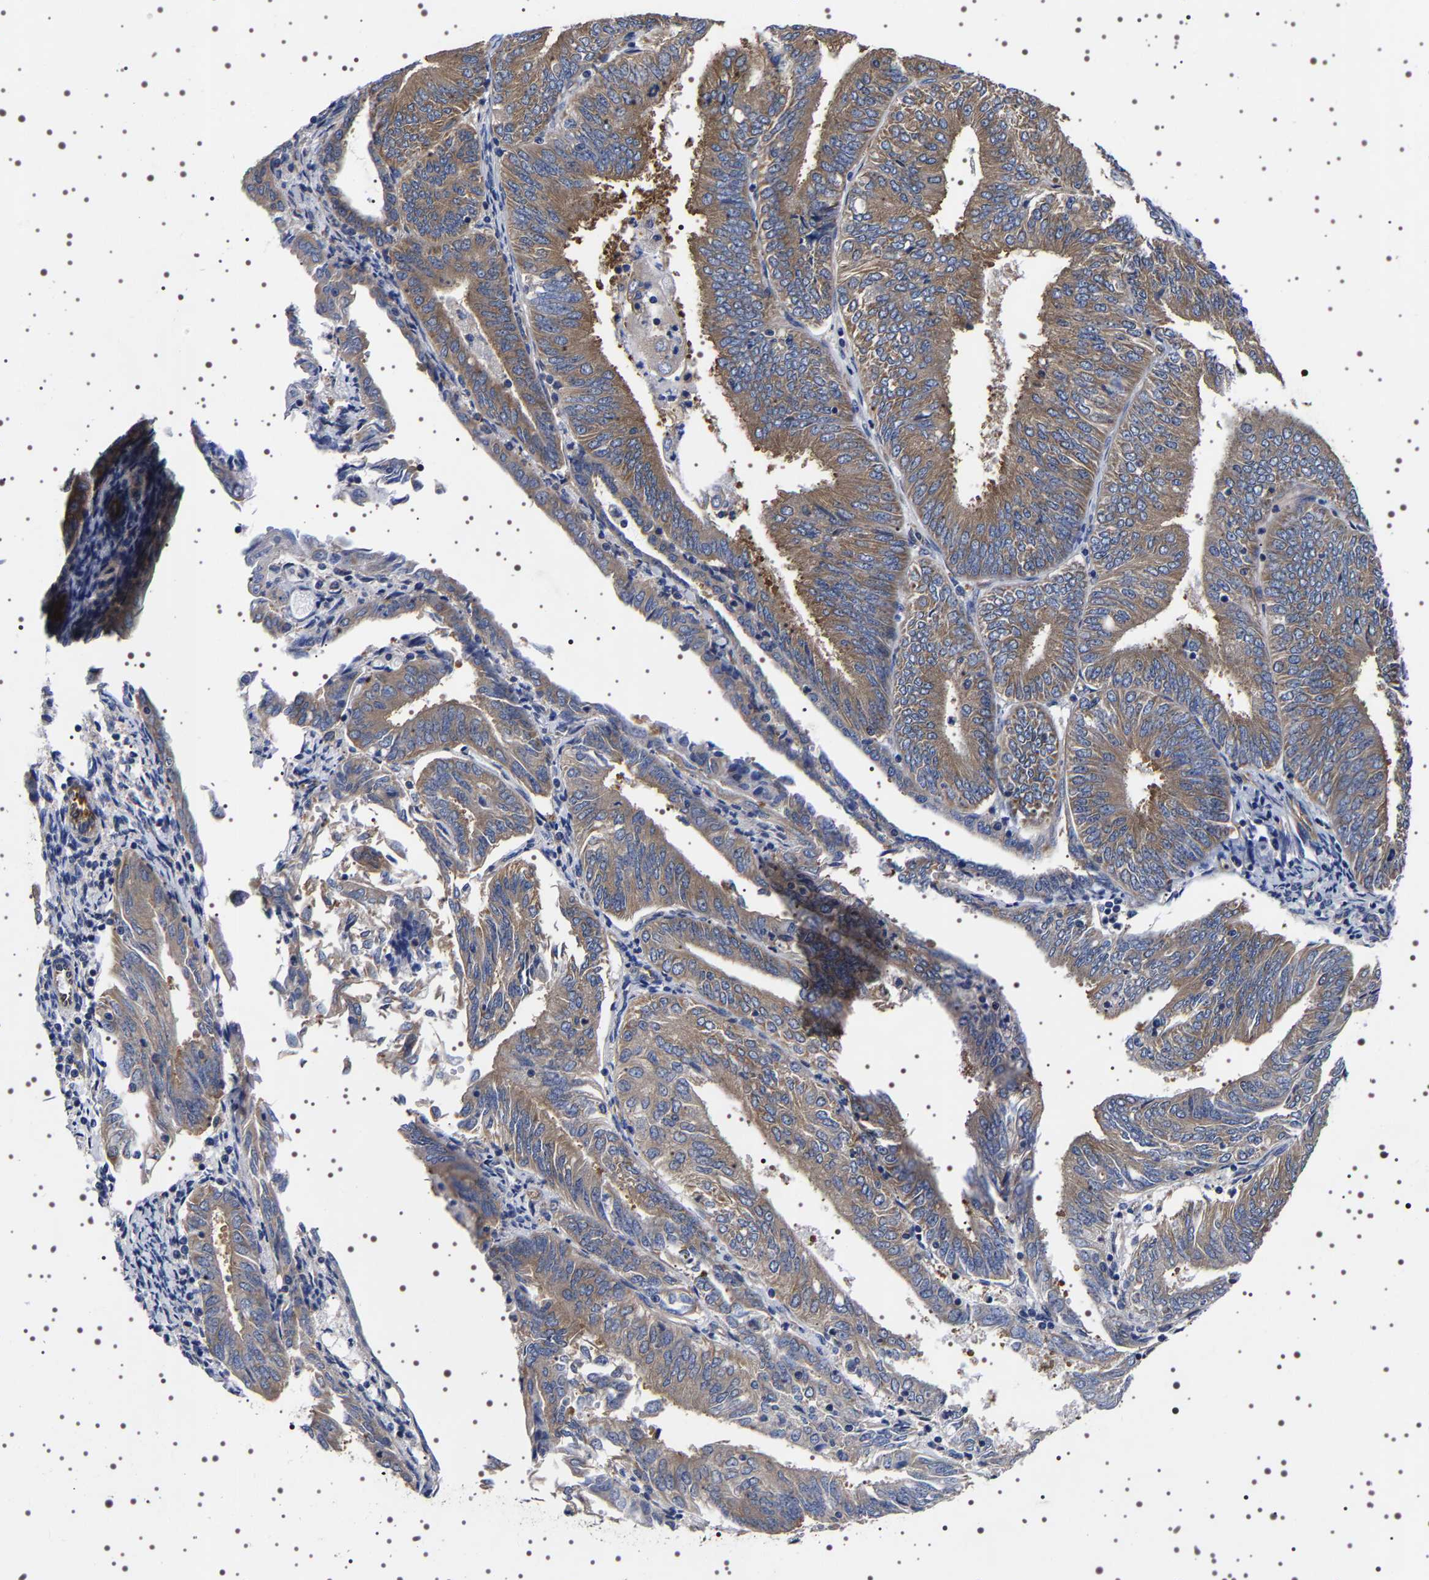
{"staining": {"intensity": "moderate", "quantity": ">75%", "location": "cytoplasmic/membranous"}, "tissue": "endometrial cancer", "cell_type": "Tumor cells", "image_type": "cancer", "snomed": [{"axis": "morphology", "description": "Adenocarcinoma, NOS"}, {"axis": "topography", "description": "Endometrium"}], "caption": "About >75% of tumor cells in human endometrial cancer (adenocarcinoma) exhibit moderate cytoplasmic/membranous protein staining as visualized by brown immunohistochemical staining.", "gene": "DARS1", "patient": {"sex": "female", "age": 58}}